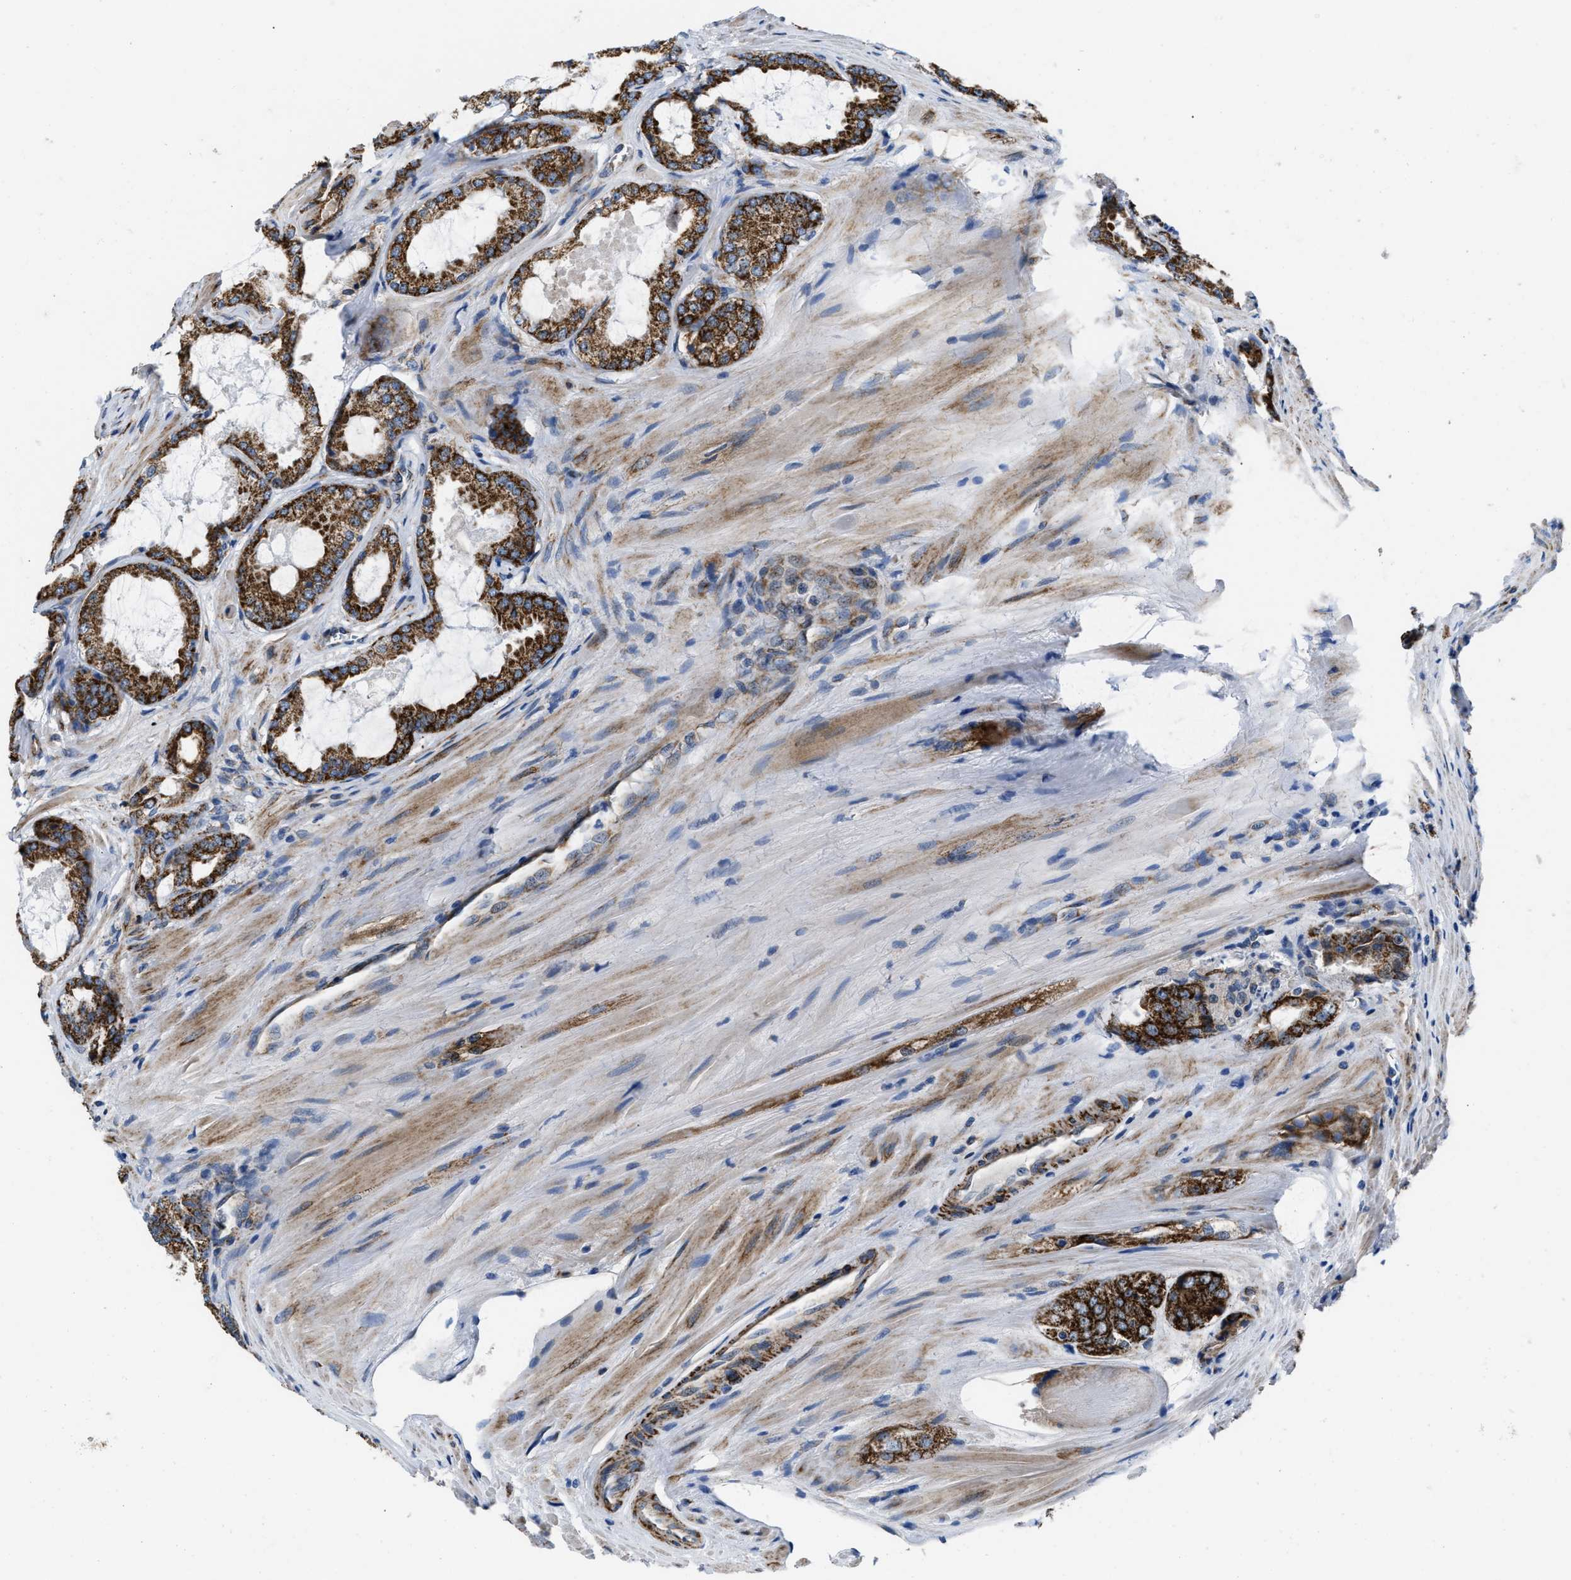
{"staining": {"intensity": "strong", "quantity": ">75%", "location": "cytoplasmic/membranous"}, "tissue": "prostate cancer", "cell_type": "Tumor cells", "image_type": "cancer", "snomed": [{"axis": "morphology", "description": "Adenocarcinoma, High grade"}, {"axis": "topography", "description": "Prostate"}], "caption": "Protein analysis of prostate high-grade adenocarcinoma tissue shows strong cytoplasmic/membranous expression in about >75% of tumor cells. (DAB = brown stain, brightfield microscopy at high magnification).", "gene": "AKAP1", "patient": {"sex": "male", "age": 65}}